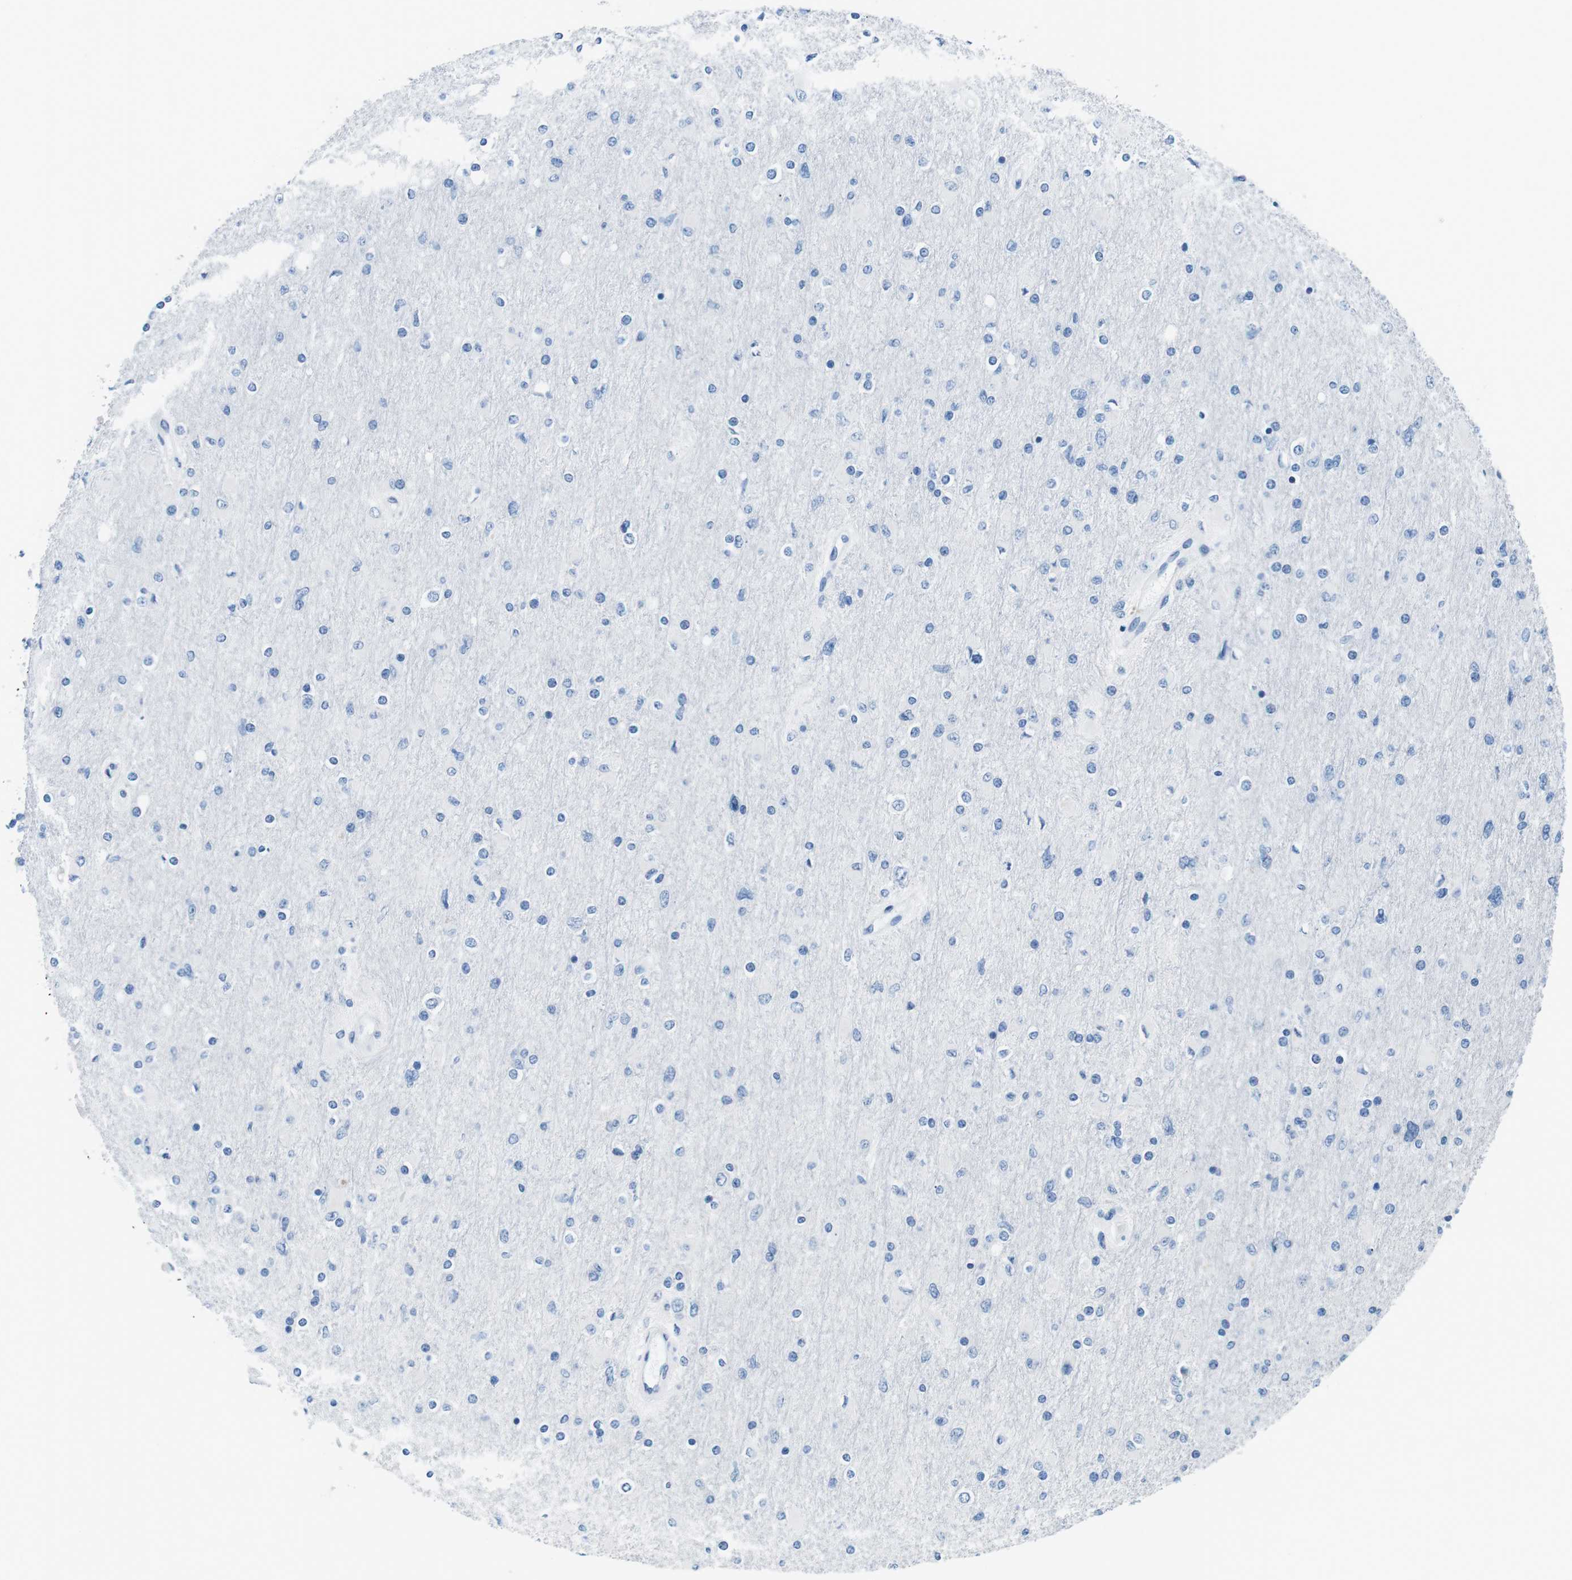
{"staining": {"intensity": "negative", "quantity": "none", "location": "none"}, "tissue": "glioma", "cell_type": "Tumor cells", "image_type": "cancer", "snomed": [{"axis": "morphology", "description": "Glioma, malignant, High grade"}, {"axis": "topography", "description": "Cerebral cortex"}], "caption": "IHC photomicrograph of malignant glioma (high-grade) stained for a protein (brown), which demonstrates no expression in tumor cells.", "gene": "MUC2", "patient": {"sex": "female", "age": 36}}